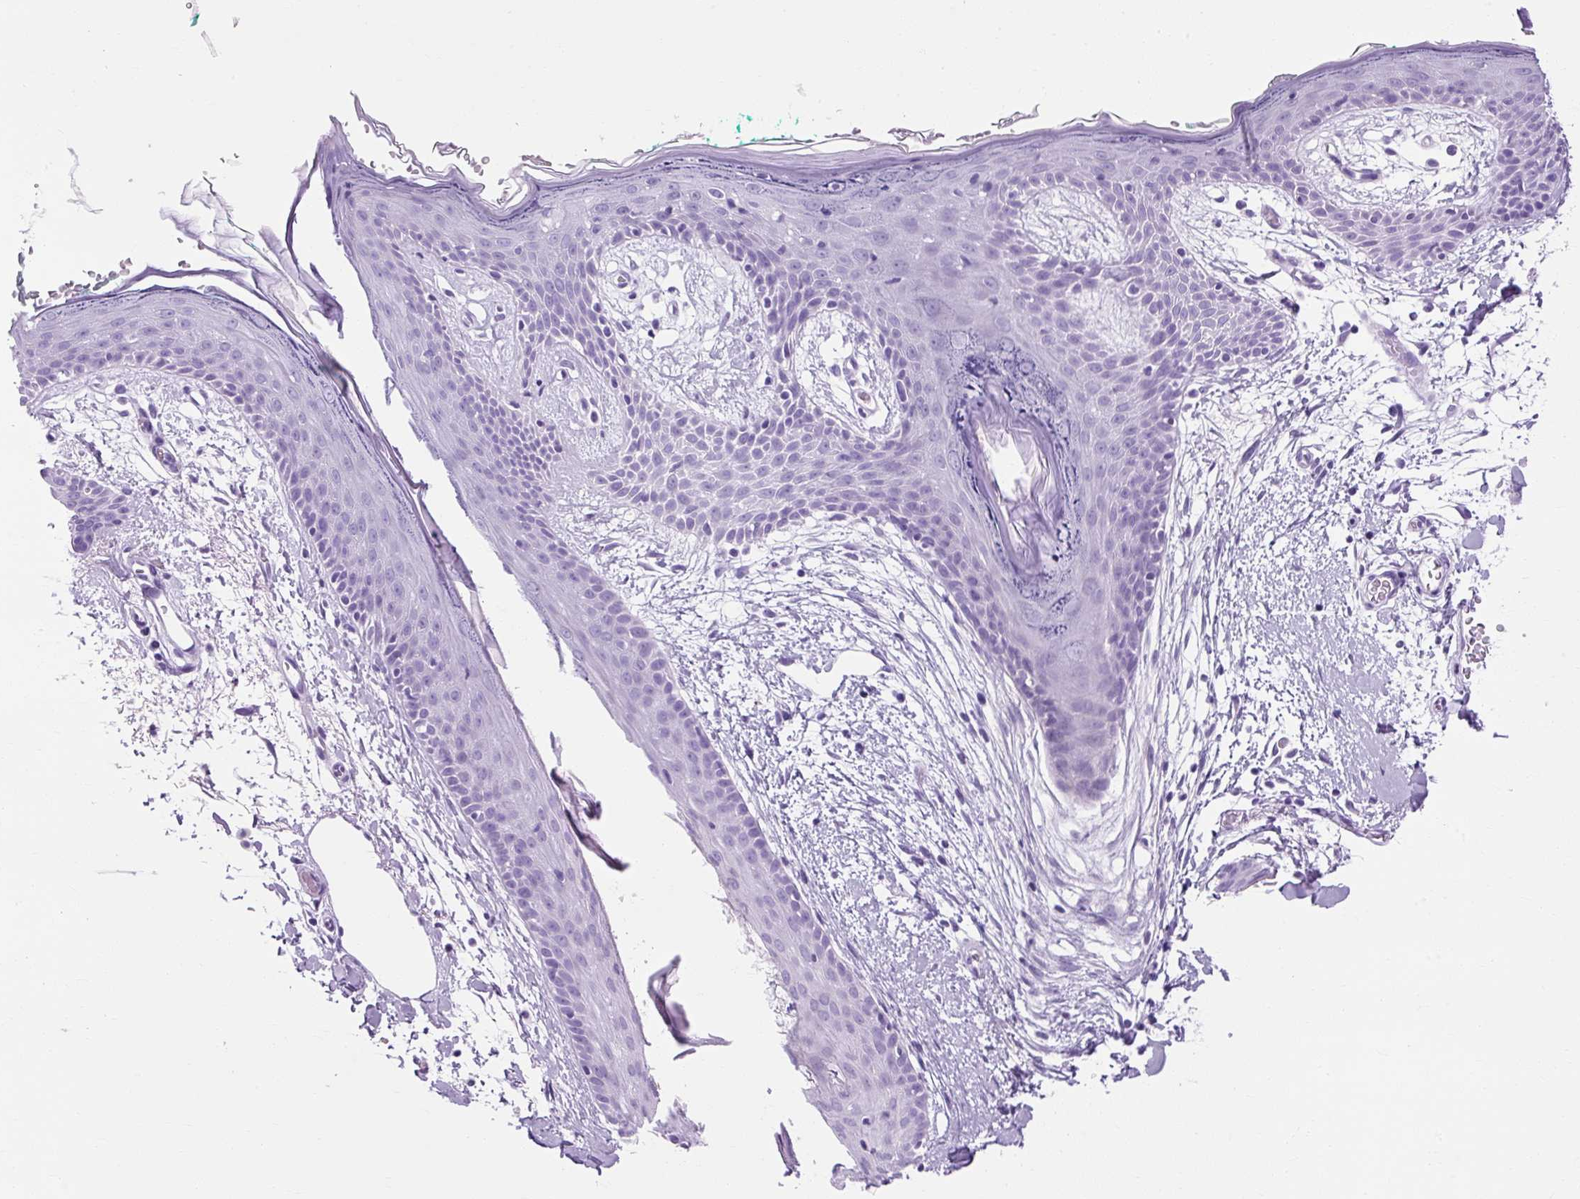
{"staining": {"intensity": "negative", "quantity": "none", "location": "none"}, "tissue": "skin", "cell_type": "Fibroblasts", "image_type": "normal", "snomed": [{"axis": "morphology", "description": "Normal tissue, NOS"}, {"axis": "topography", "description": "Skin"}], "caption": "Immunohistochemistry histopathology image of benign human skin stained for a protein (brown), which displays no staining in fibroblasts. (Stains: DAB (3,3'-diaminobenzidine) IHC with hematoxylin counter stain, Microscopy: brightfield microscopy at high magnification).", "gene": "TMEM89", "patient": {"sex": "male", "age": 79}}